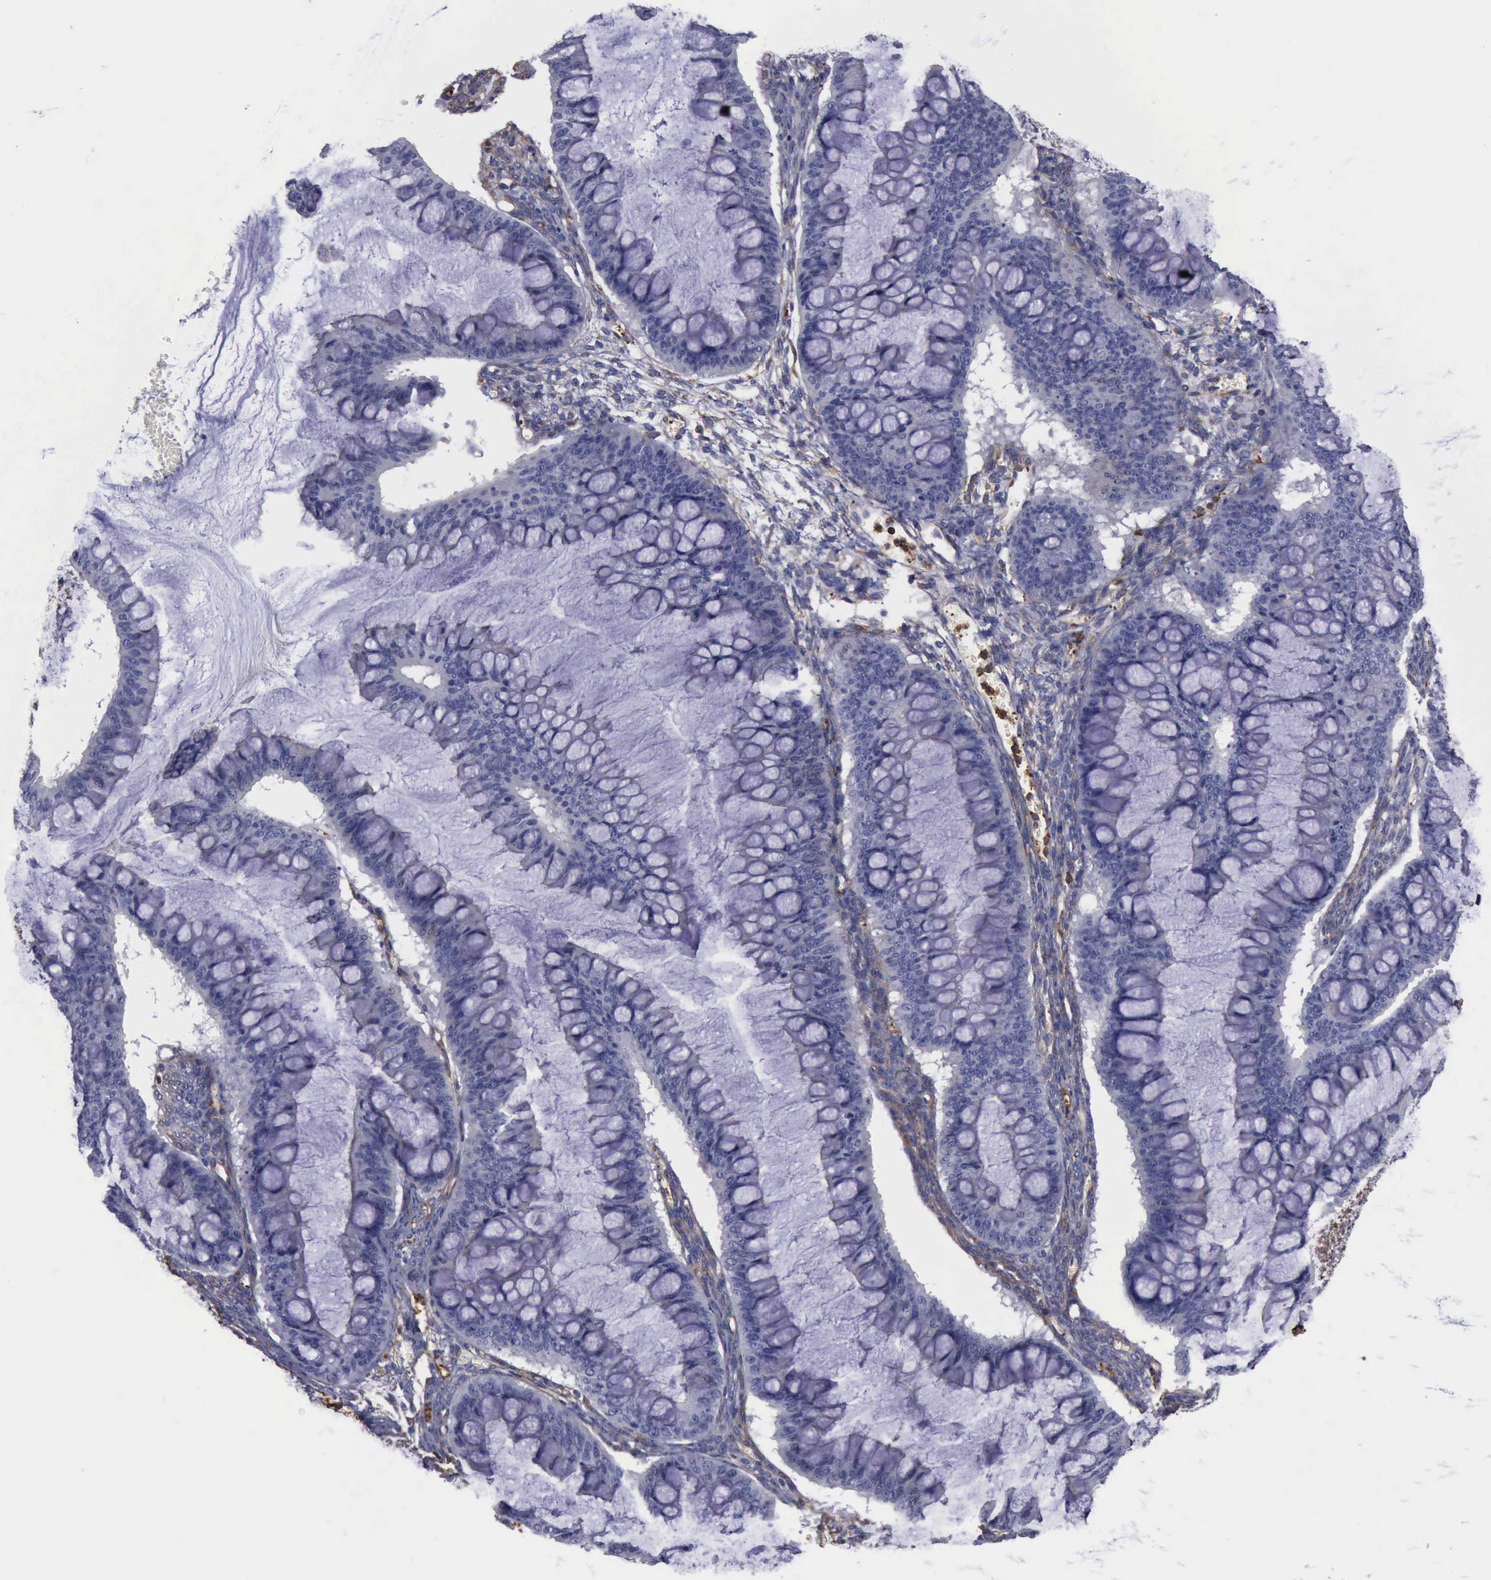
{"staining": {"intensity": "negative", "quantity": "none", "location": "none"}, "tissue": "ovarian cancer", "cell_type": "Tumor cells", "image_type": "cancer", "snomed": [{"axis": "morphology", "description": "Cystadenocarcinoma, mucinous, NOS"}, {"axis": "topography", "description": "Ovary"}], "caption": "High power microscopy image of an IHC micrograph of ovarian mucinous cystadenocarcinoma, revealing no significant expression in tumor cells.", "gene": "FLNA", "patient": {"sex": "female", "age": 73}}